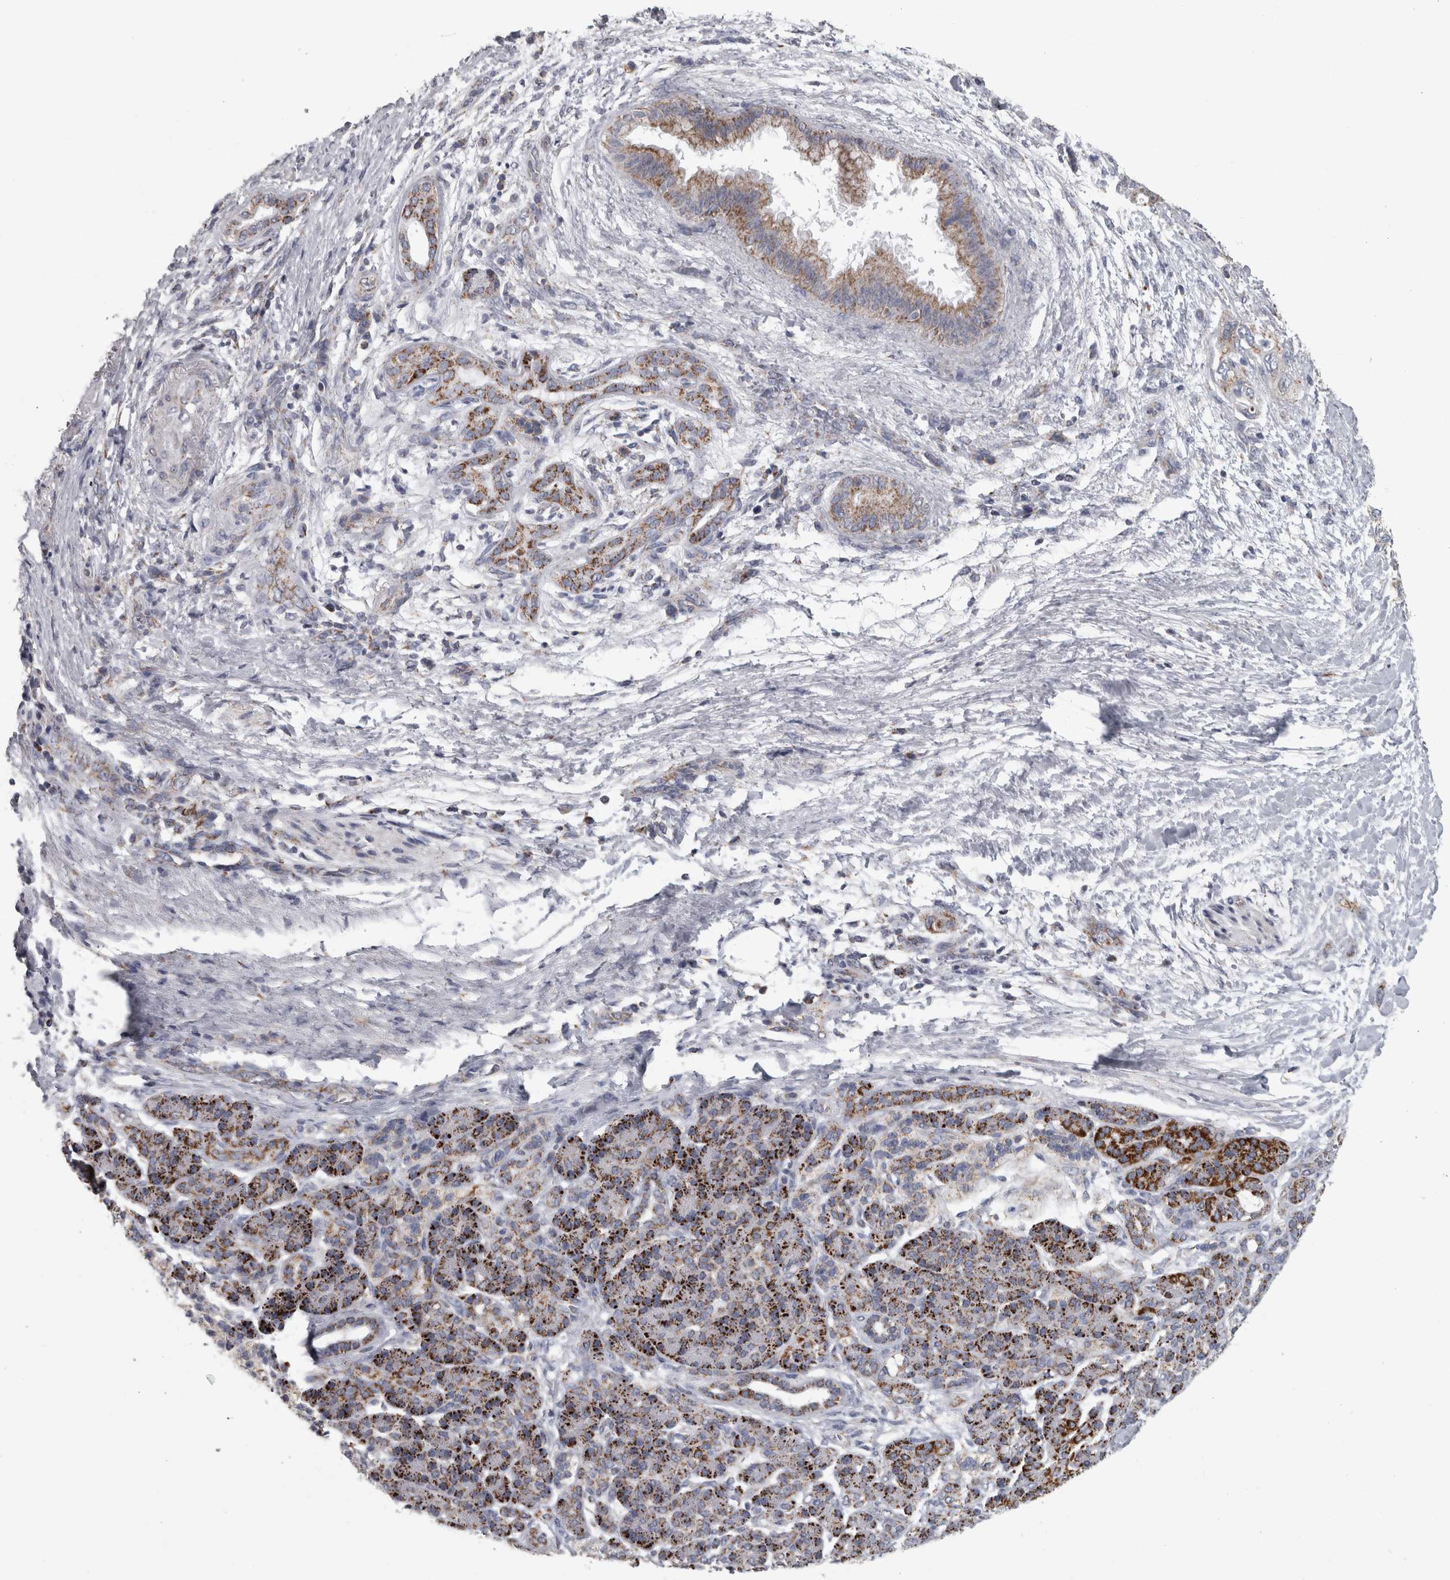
{"staining": {"intensity": "moderate", "quantity": ">75%", "location": "cytoplasmic/membranous"}, "tissue": "pancreatic cancer", "cell_type": "Tumor cells", "image_type": "cancer", "snomed": [{"axis": "morphology", "description": "Adenocarcinoma, NOS"}, {"axis": "topography", "description": "Pancreas"}], "caption": "Brown immunohistochemical staining in human adenocarcinoma (pancreatic) displays moderate cytoplasmic/membranous positivity in about >75% of tumor cells.", "gene": "DBT", "patient": {"sex": "male", "age": 59}}